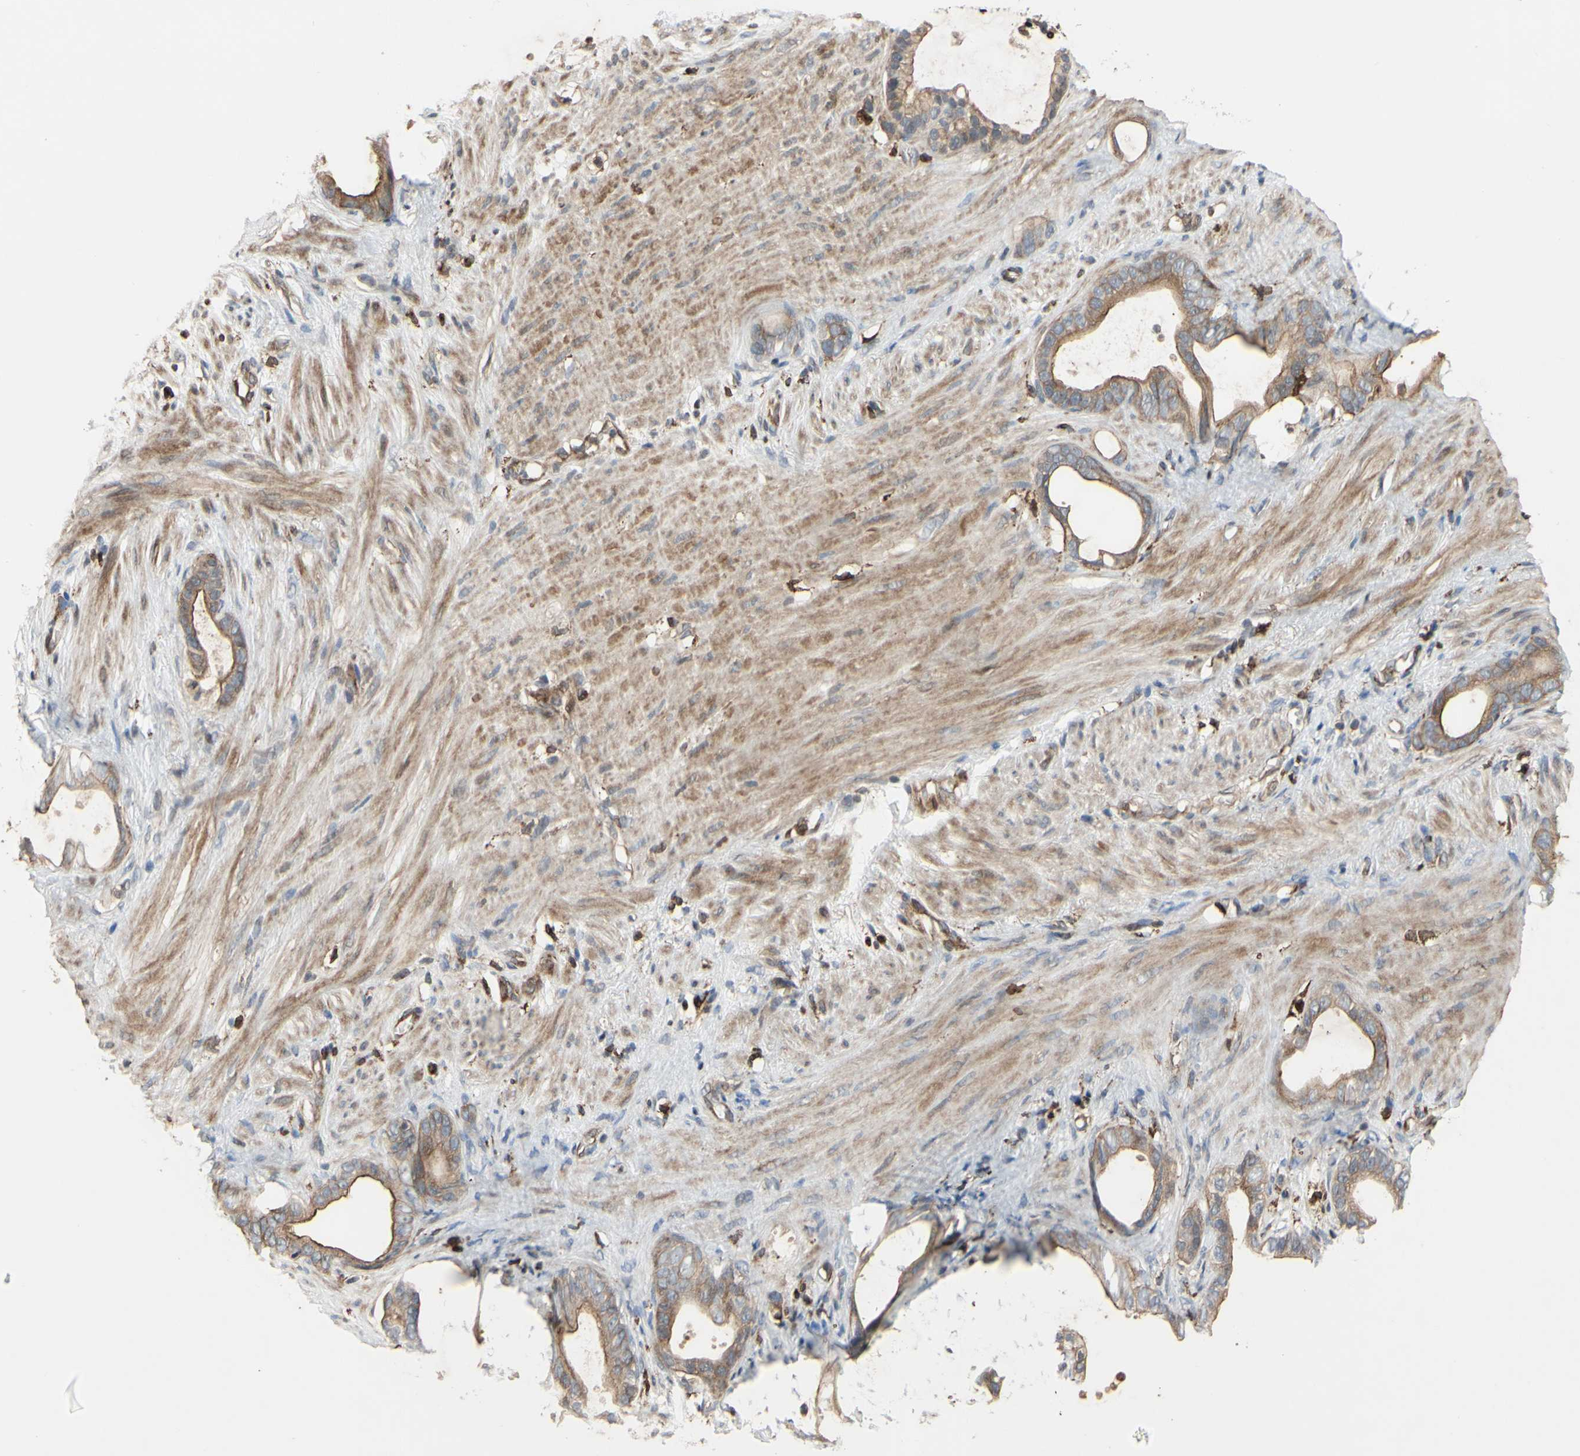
{"staining": {"intensity": "weak", "quantity": "25%-75%", "location": "cytoplasmic/membranous"}, "tissue": "stomach cancer", "cell_type": "Tumor cells", "image_type": "cancer", "snomed": [{"axis": "morphology", "description": "Adenocarcinoma, NOS"}, {"axis": "topography", "description": "Stomach"}], "caption": "An immunohistochemistry histopathology image of neoplastic tissue is shown. Protein staining in brown highlights weak cytoplasmic/membranous positivity in stomach cancer (adenocarcinoma) within tumor cells.", "gene": "PLXNA2", "patient": {"sex": "female", "age": 75}}